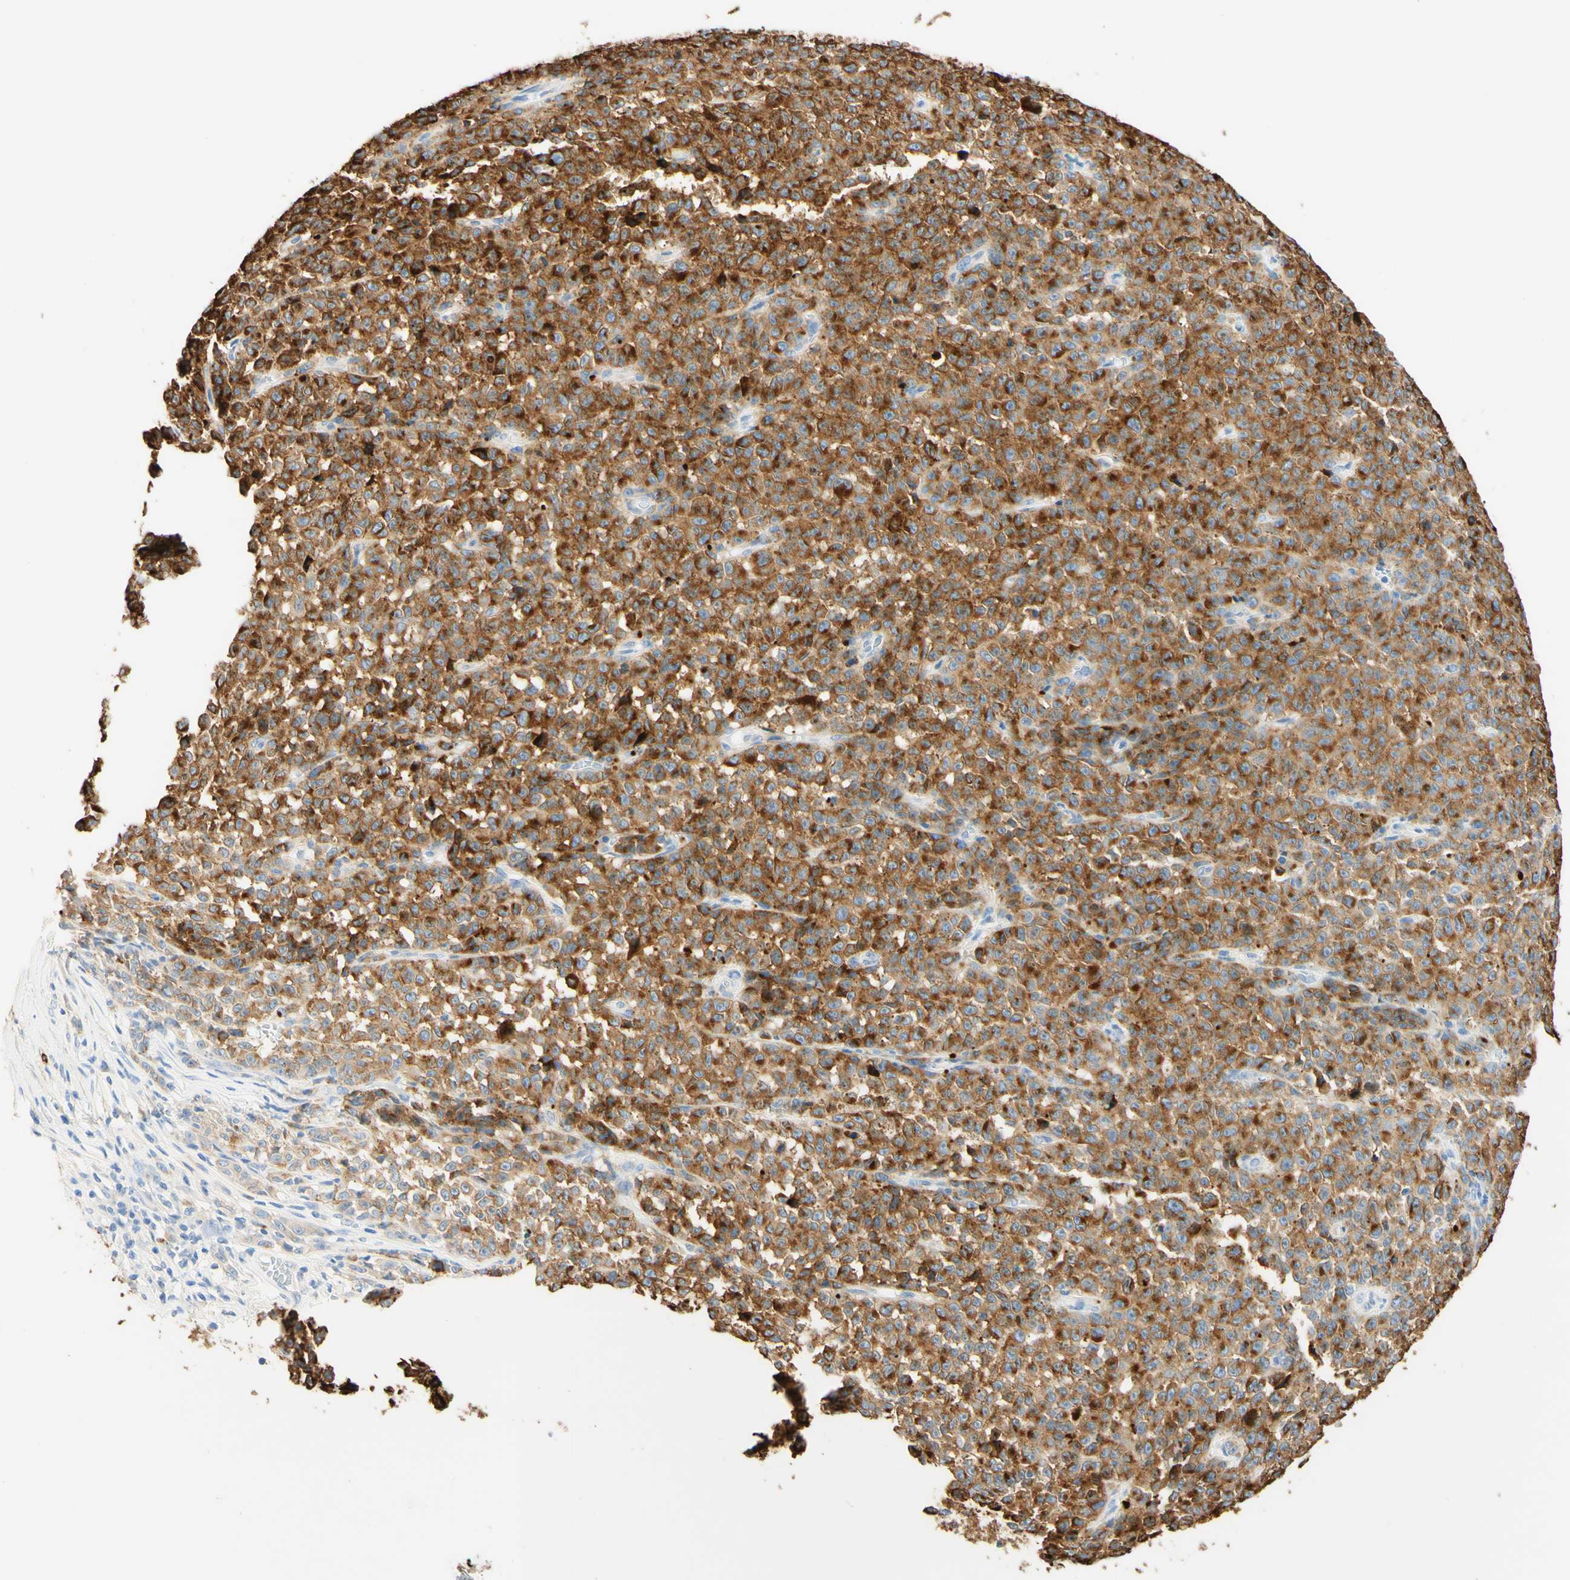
{"staining": {"intensity": "strong", "quantity": "25%-75%", "location": "cytoplasmic/membranous"}, "tissue": "melanoma", "cell_type": "Tumor cells", "image_type": "cancer", "snomed": [{"axis": "morphology", "description": "Malignant melanoma, NOS"}, {"axis": "topography", "description": "Skin"}], "caption": "Approximately 25%-75% of tumor cells in human malignant melanoma reveal strong cytoplasmic/membranous protein expression as visualized by brown immunohistochemical staining.", "gene": "CD63", "patient": {"sex": "female", "age": 82}}